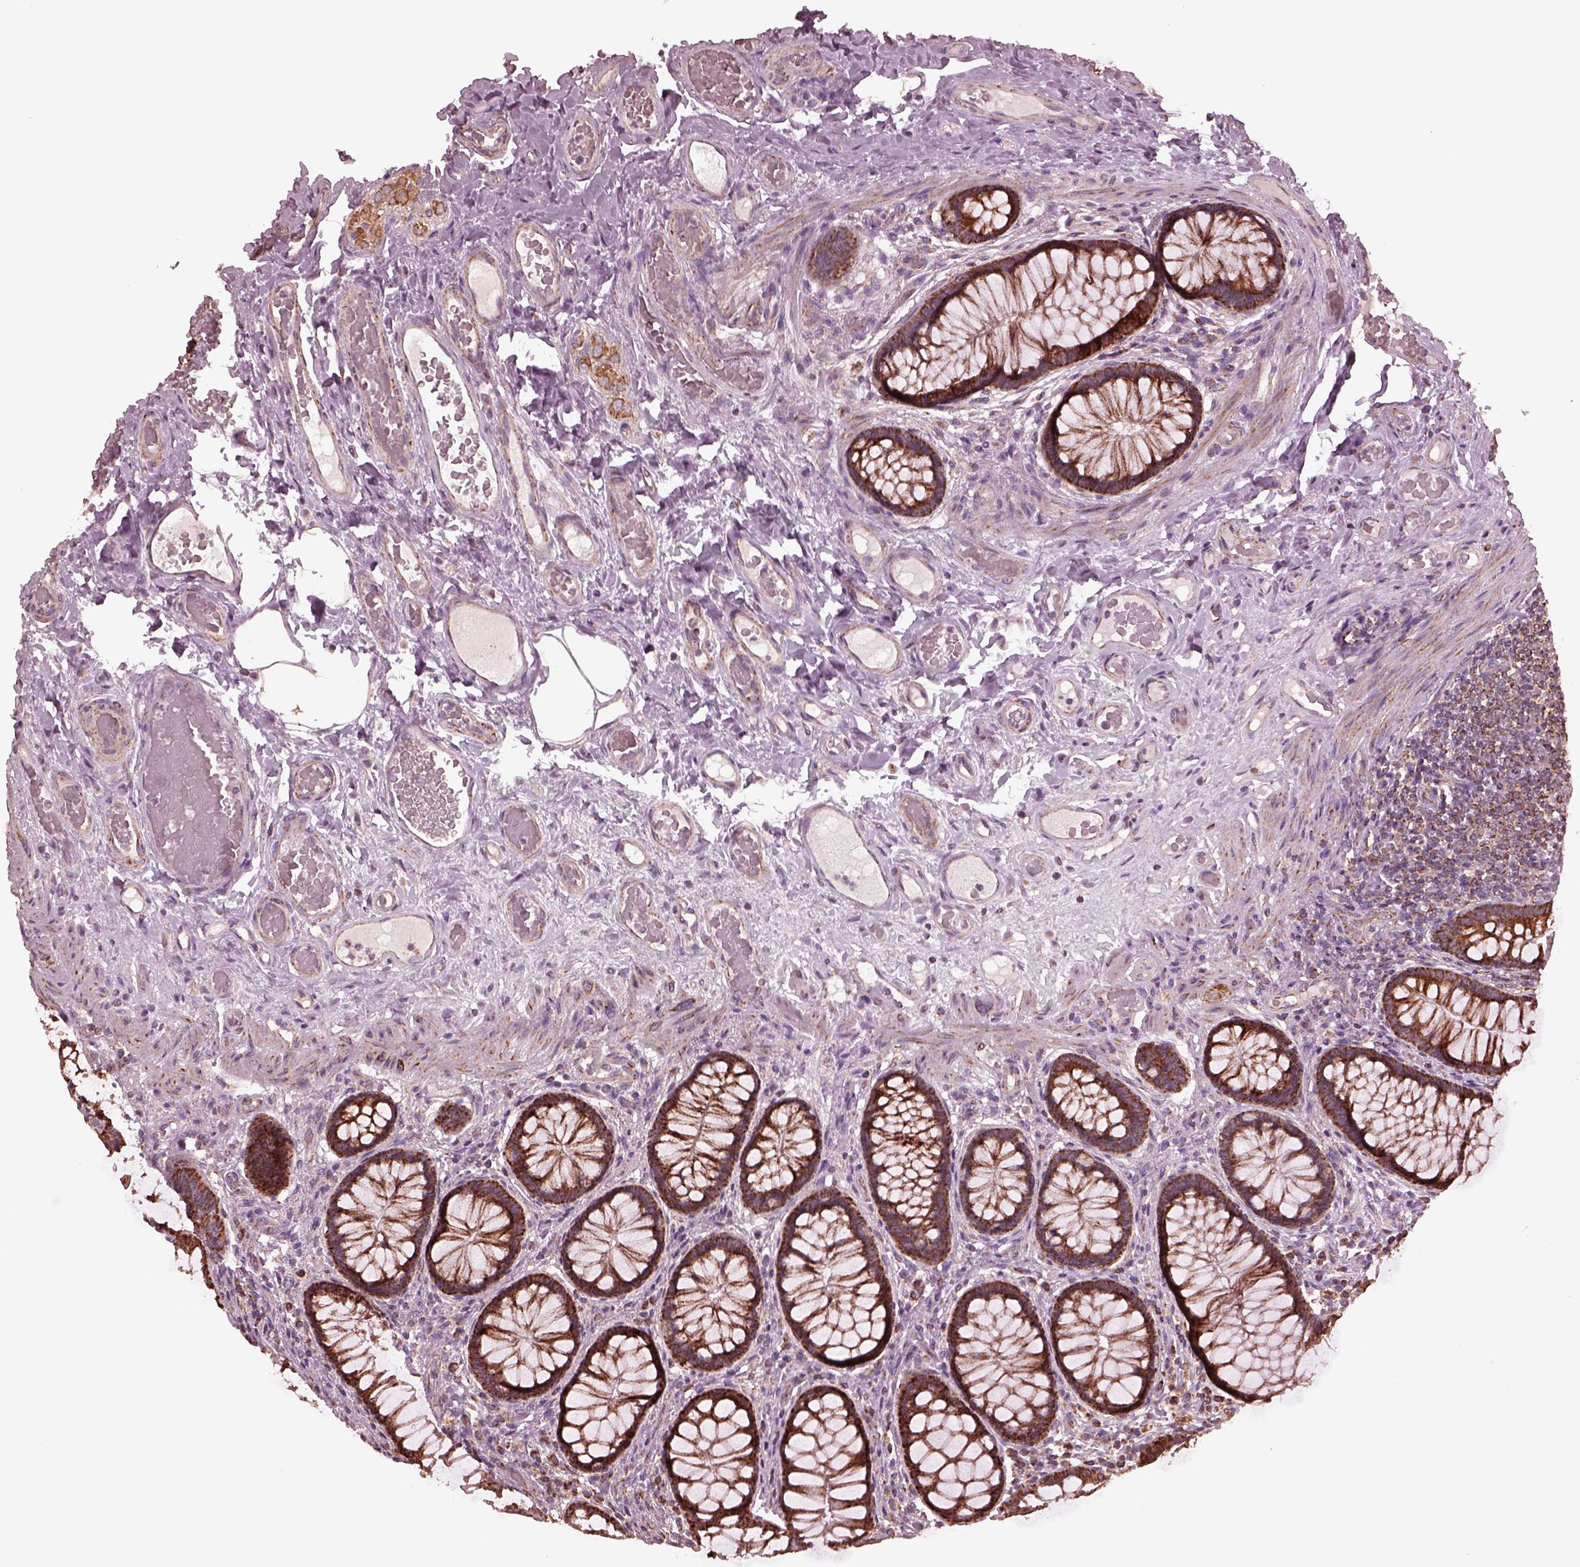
{"staining": {"intensity": "moderate", "quantity": "<25%", "location": "cytoplasmic/membranous"}, "tissue": "colon", "cell_type": "Endothelial cells", "image_type": "normal", "snomed": [{"axis": "morphology", "description": "Normal tissue, NOS"}, {"axis": "topography", "description": "Colon"}], "caption": "Benign colon shows moderate cytoplasmic/membranous staining in about <25% of endothelial cells.", "gene": "NDUFB10", "patient": {"sex": "female", "age": 65}}